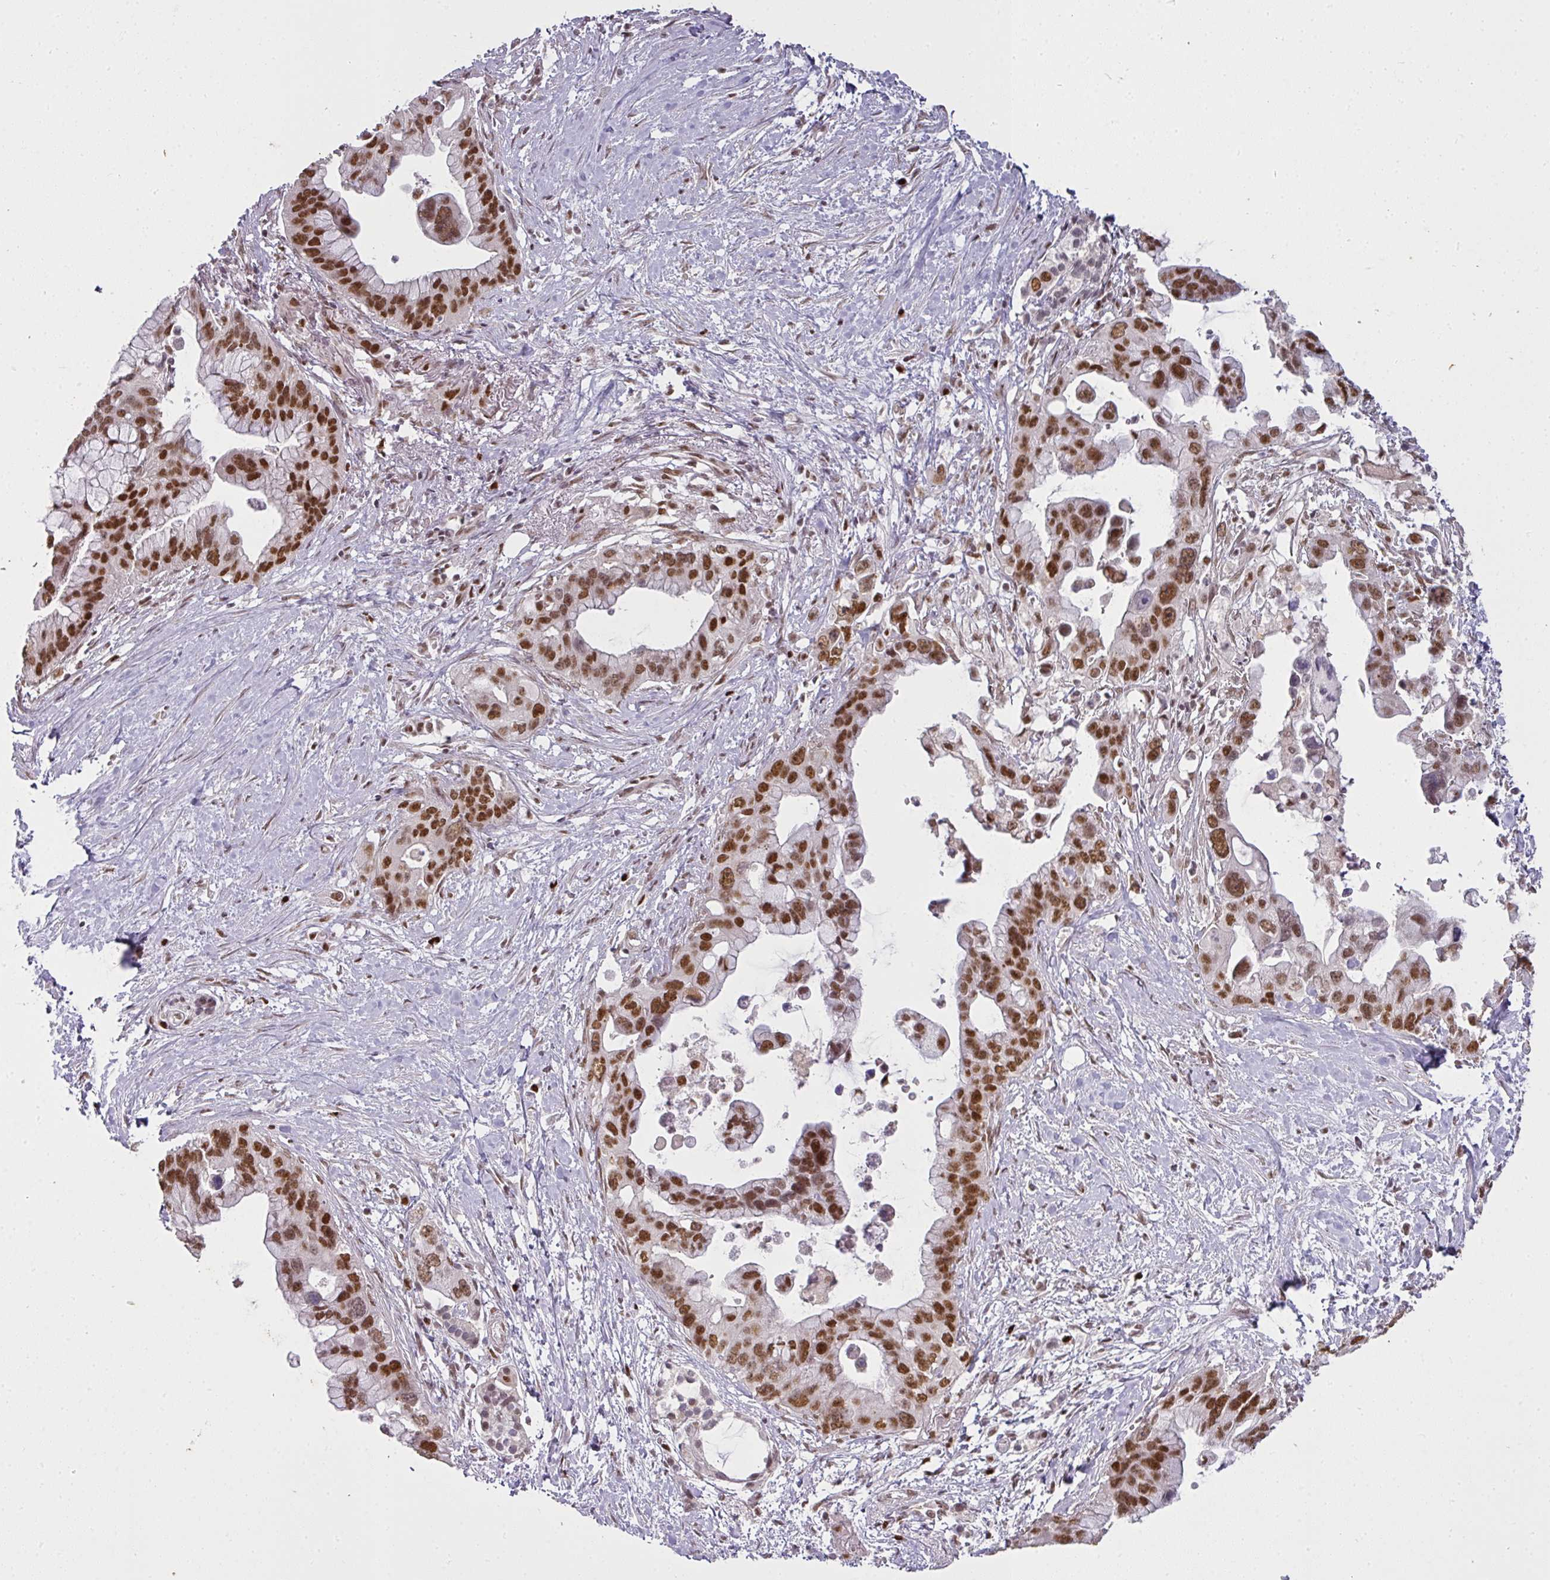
{"staining": {"intensity": "moderate", "quantity": ">75%", "location": "nuclear"}, "tissue": "pancreatic cancer", "cell_type": "Tumor cells", "image_type": "cancer", "snomed": [{"axis": "morphology", "description": "Adenocarcinoma, NOS"}, {"axis": "topography", "description": "Pancreas"}], "caption": "Brown immunohistochemical staining in pancreatic cancer shows moderate nuclear staining in approximately >75% of tumor cells. Nuclei are stained in blue.", "gene": "GPRIN2", "patient": {"sex": "female", "age": 83}}